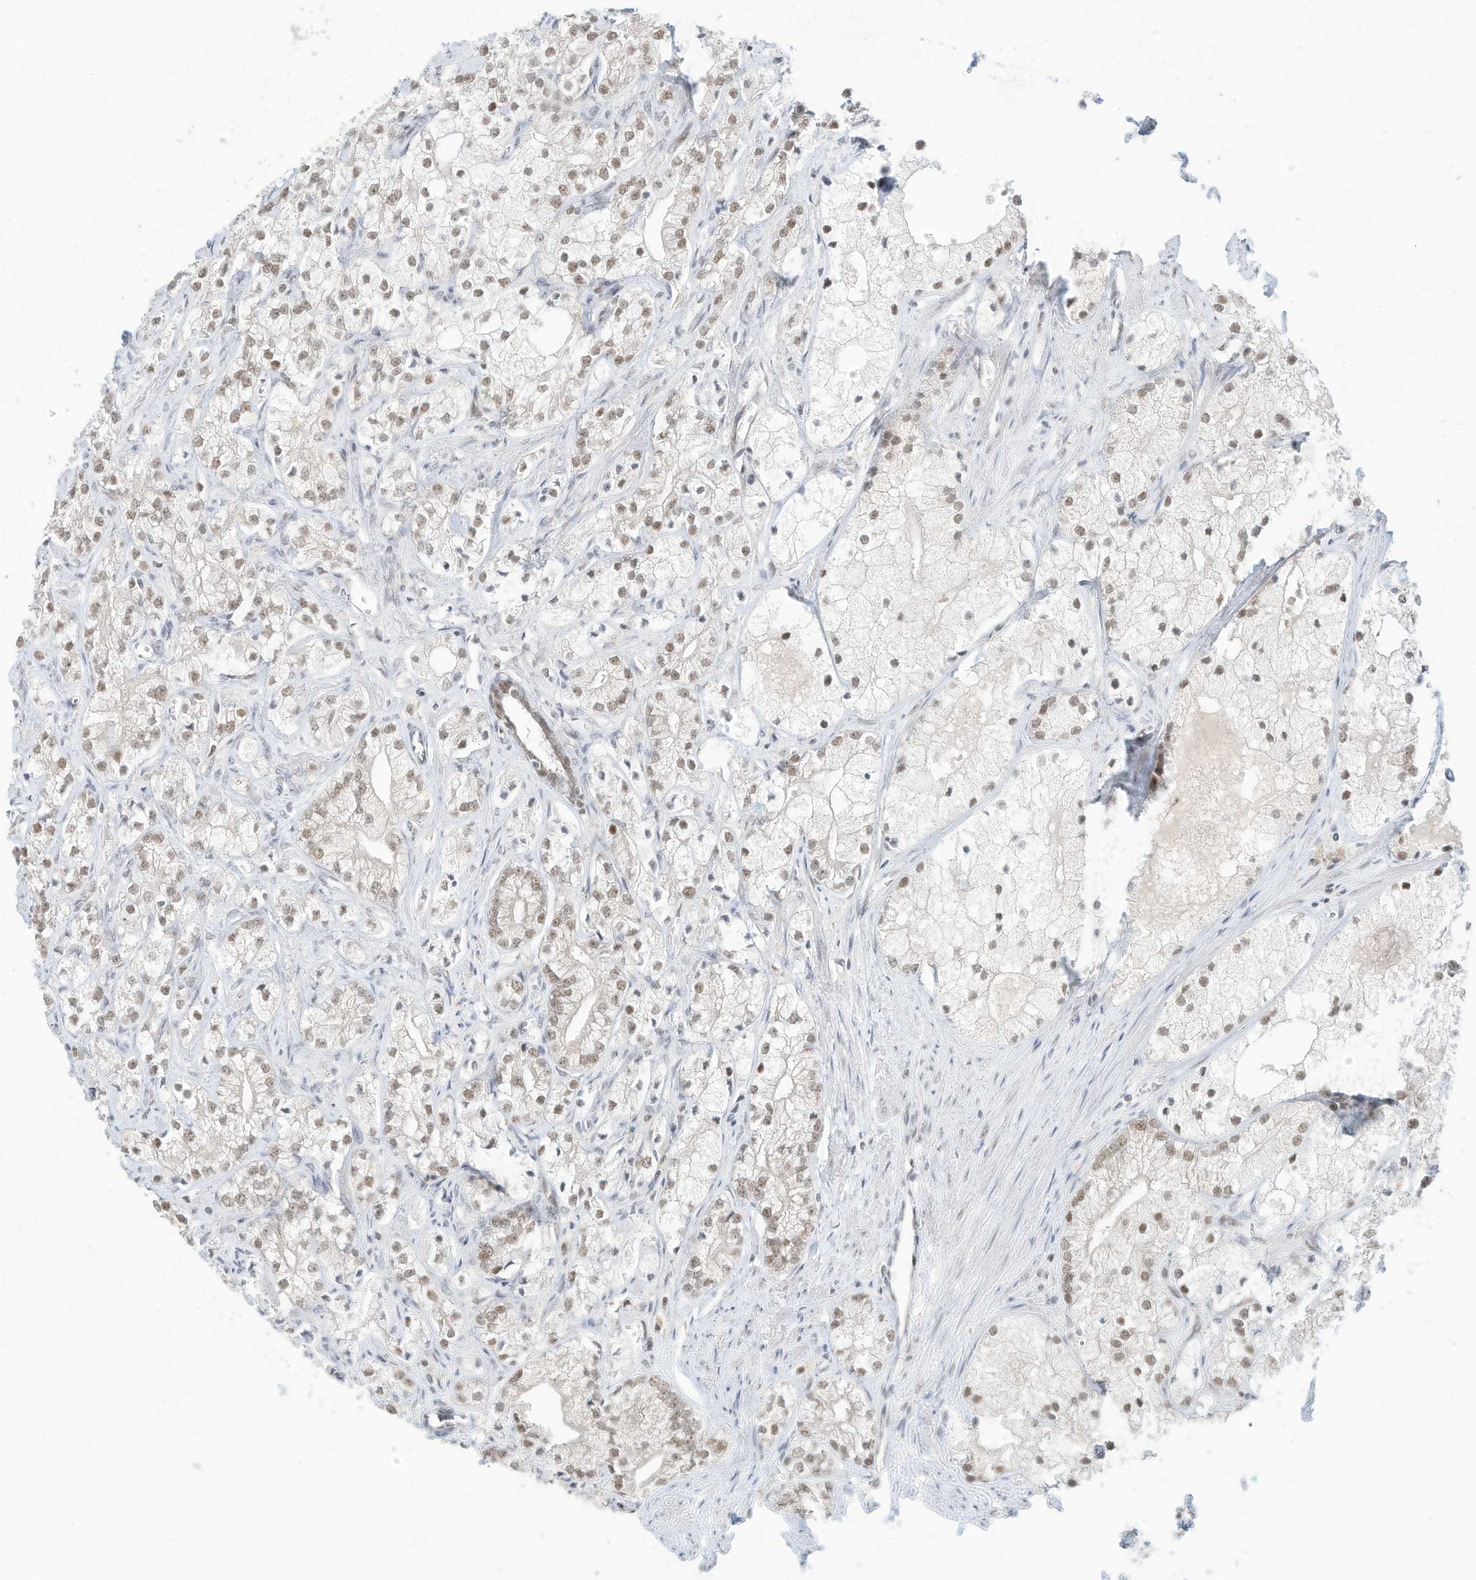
{"staining": {"intensity": "weak", "quantity": ">75%", "location": "nuclear"}, "tissue": "prostate cancer", "cell_type": "Tumor cells", "image_type": "cancer", "snomed": [{"axis": "morphology", "description": "Adenocarcinoma, Low grade"}, {"axis": "topography", "description": "Prostate"}], "caption": "A high-resolution image shows immunohistochemistry staining of prostate cancer (adenocarcinoma (low-grade)), which reveals weak nuclear staining in approximately >75% of tumor cells.", "gene": "OGT", "patient": {"sex": "male", "age": 69}}